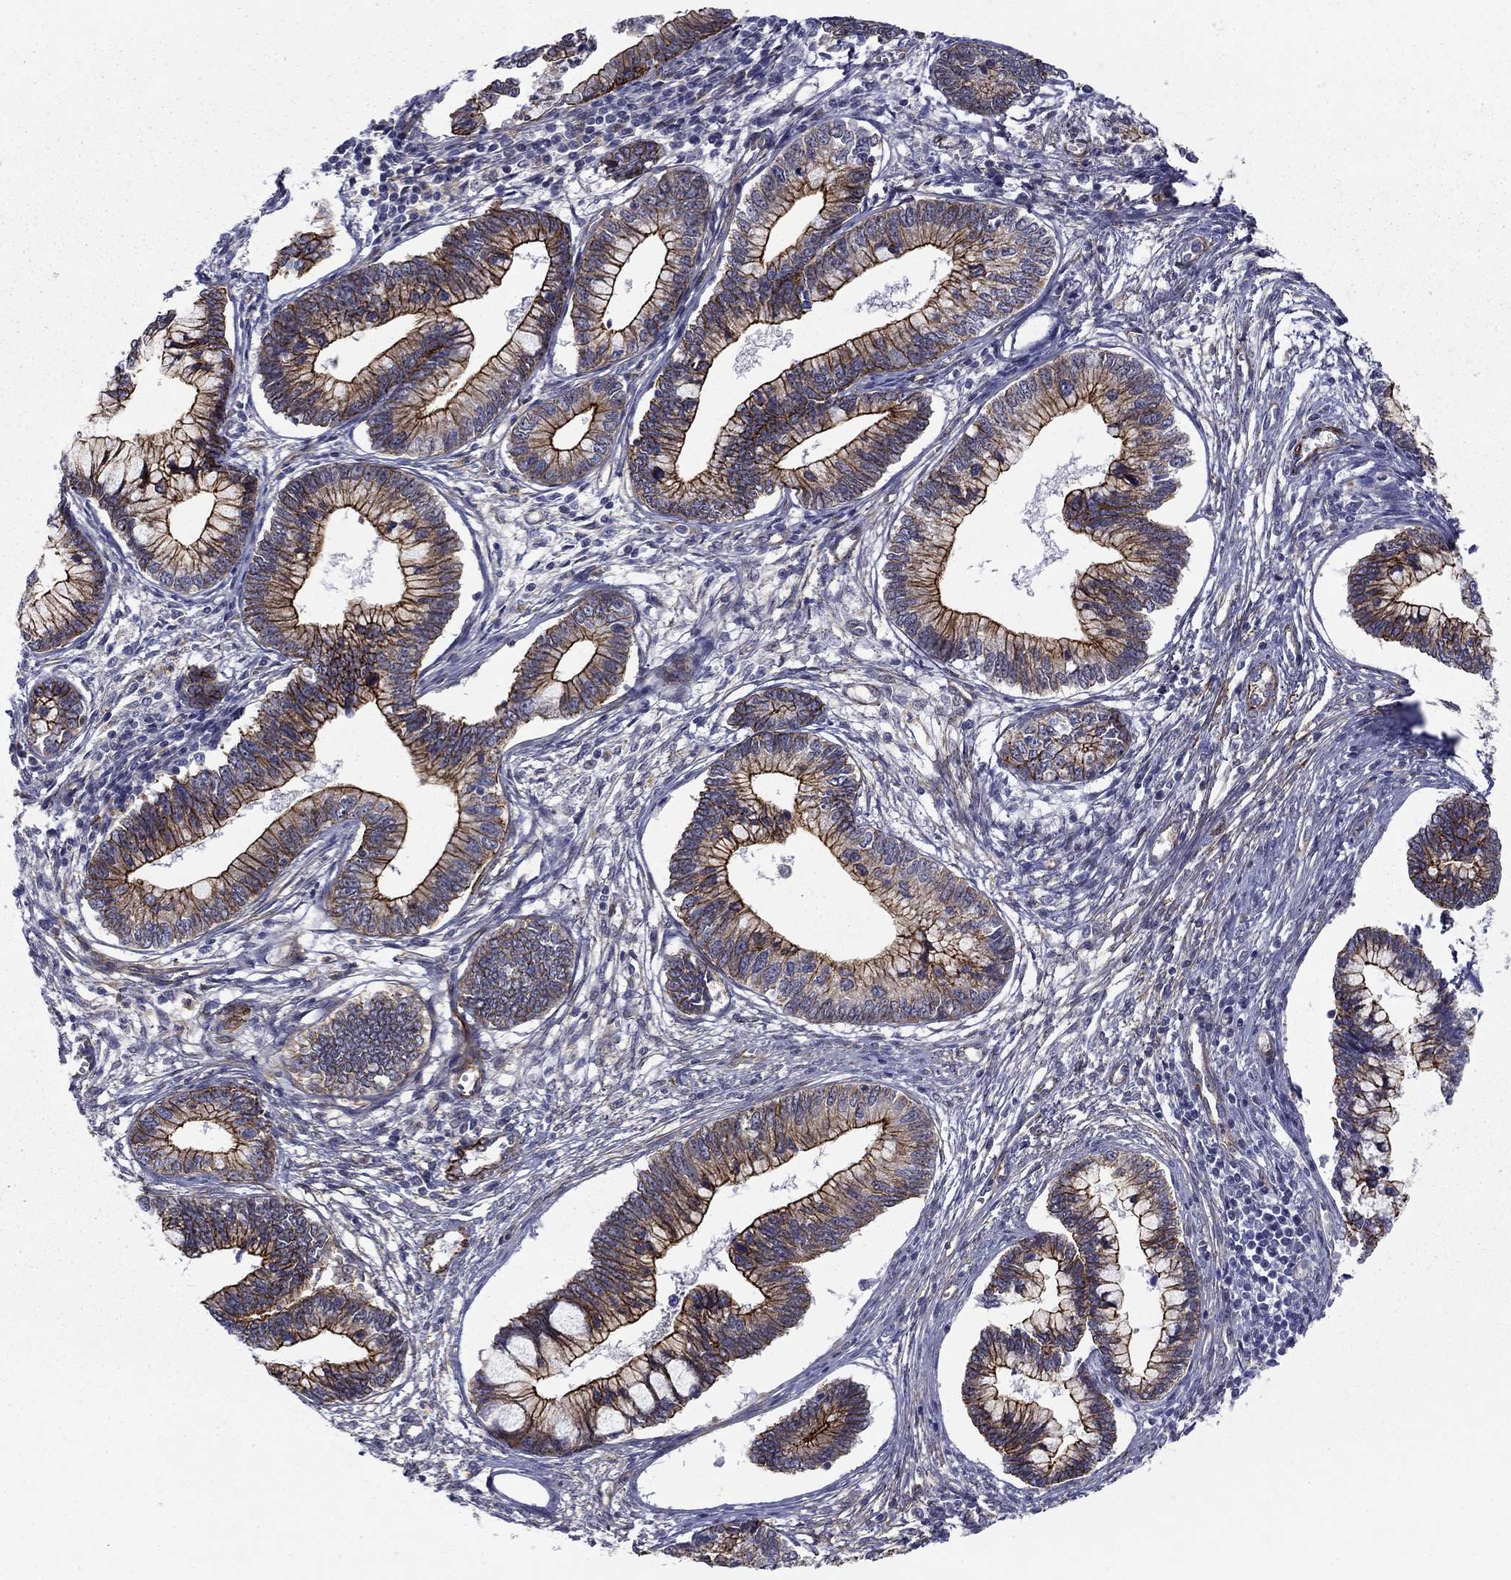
{"staining": {"intensity": "strong", "quantity": ">75%", "location": "cytoplasmic/membranous"}, "tissue": "cervical cancer", "cell_type": "Tumor cells", "image_type": "cancer", "snomed": [{"axis": "morphology", "description": "Adenocarcinoma, NOS"}, {"axis": "topography", "description": "Cervix"}], "caption": "Immunohistochemical staining of human cervical cancer (adenocarcinoma) shows high levels of strong cytoplasmic/membranous protein staining in approximately >75% of tumor cells.", "gene": "KRBA1", "patient": {"sex": "female", "age": 44}}